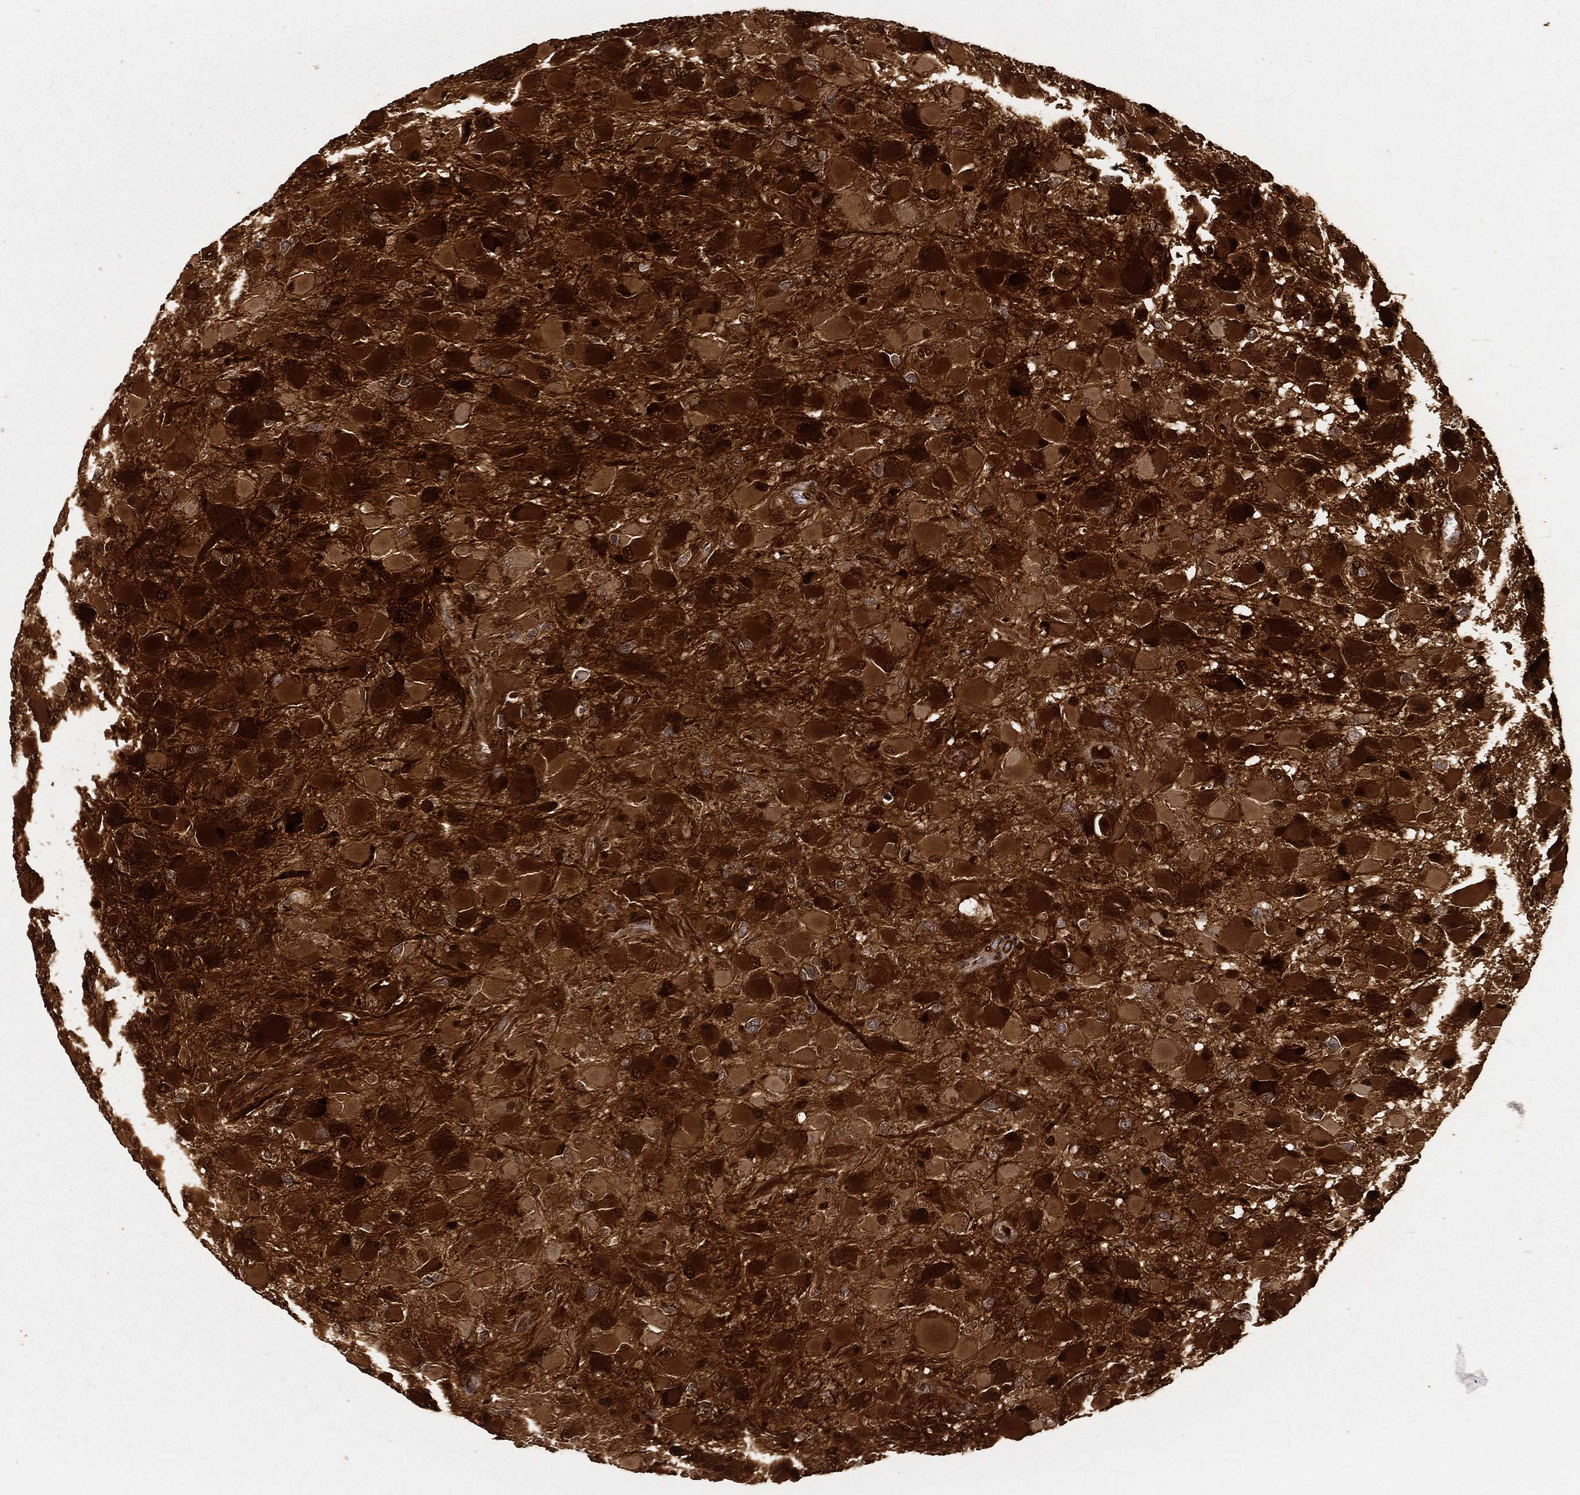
{"staining": {"intensity": "strong", "quantity": ">75%", "location": "cytoplasmic/membranous,nuclear"}, "tissue": "glioma", "cell_type": "Tumor cells", "image_type": "cancer", "snomed": [{"axis": "morphology", "description": "Glioma, malignant, High grade"}, {"axis": "topography", "description": "Cerebral cortex"}], "caption": "Immunohistochemistry (IHC) image of neoplastic tissue: human glioma stained using immunohistochemistry (IHC) demonstrates high levels of strong protein expression localized specifically in the cytoplasmic/membranous and nuclear of tumor cells, appearing as a cytoplasmic/membranous and nuclear brown color.", "gene": "MAPK1", "patient": {"sex": "female", "age": 36}}